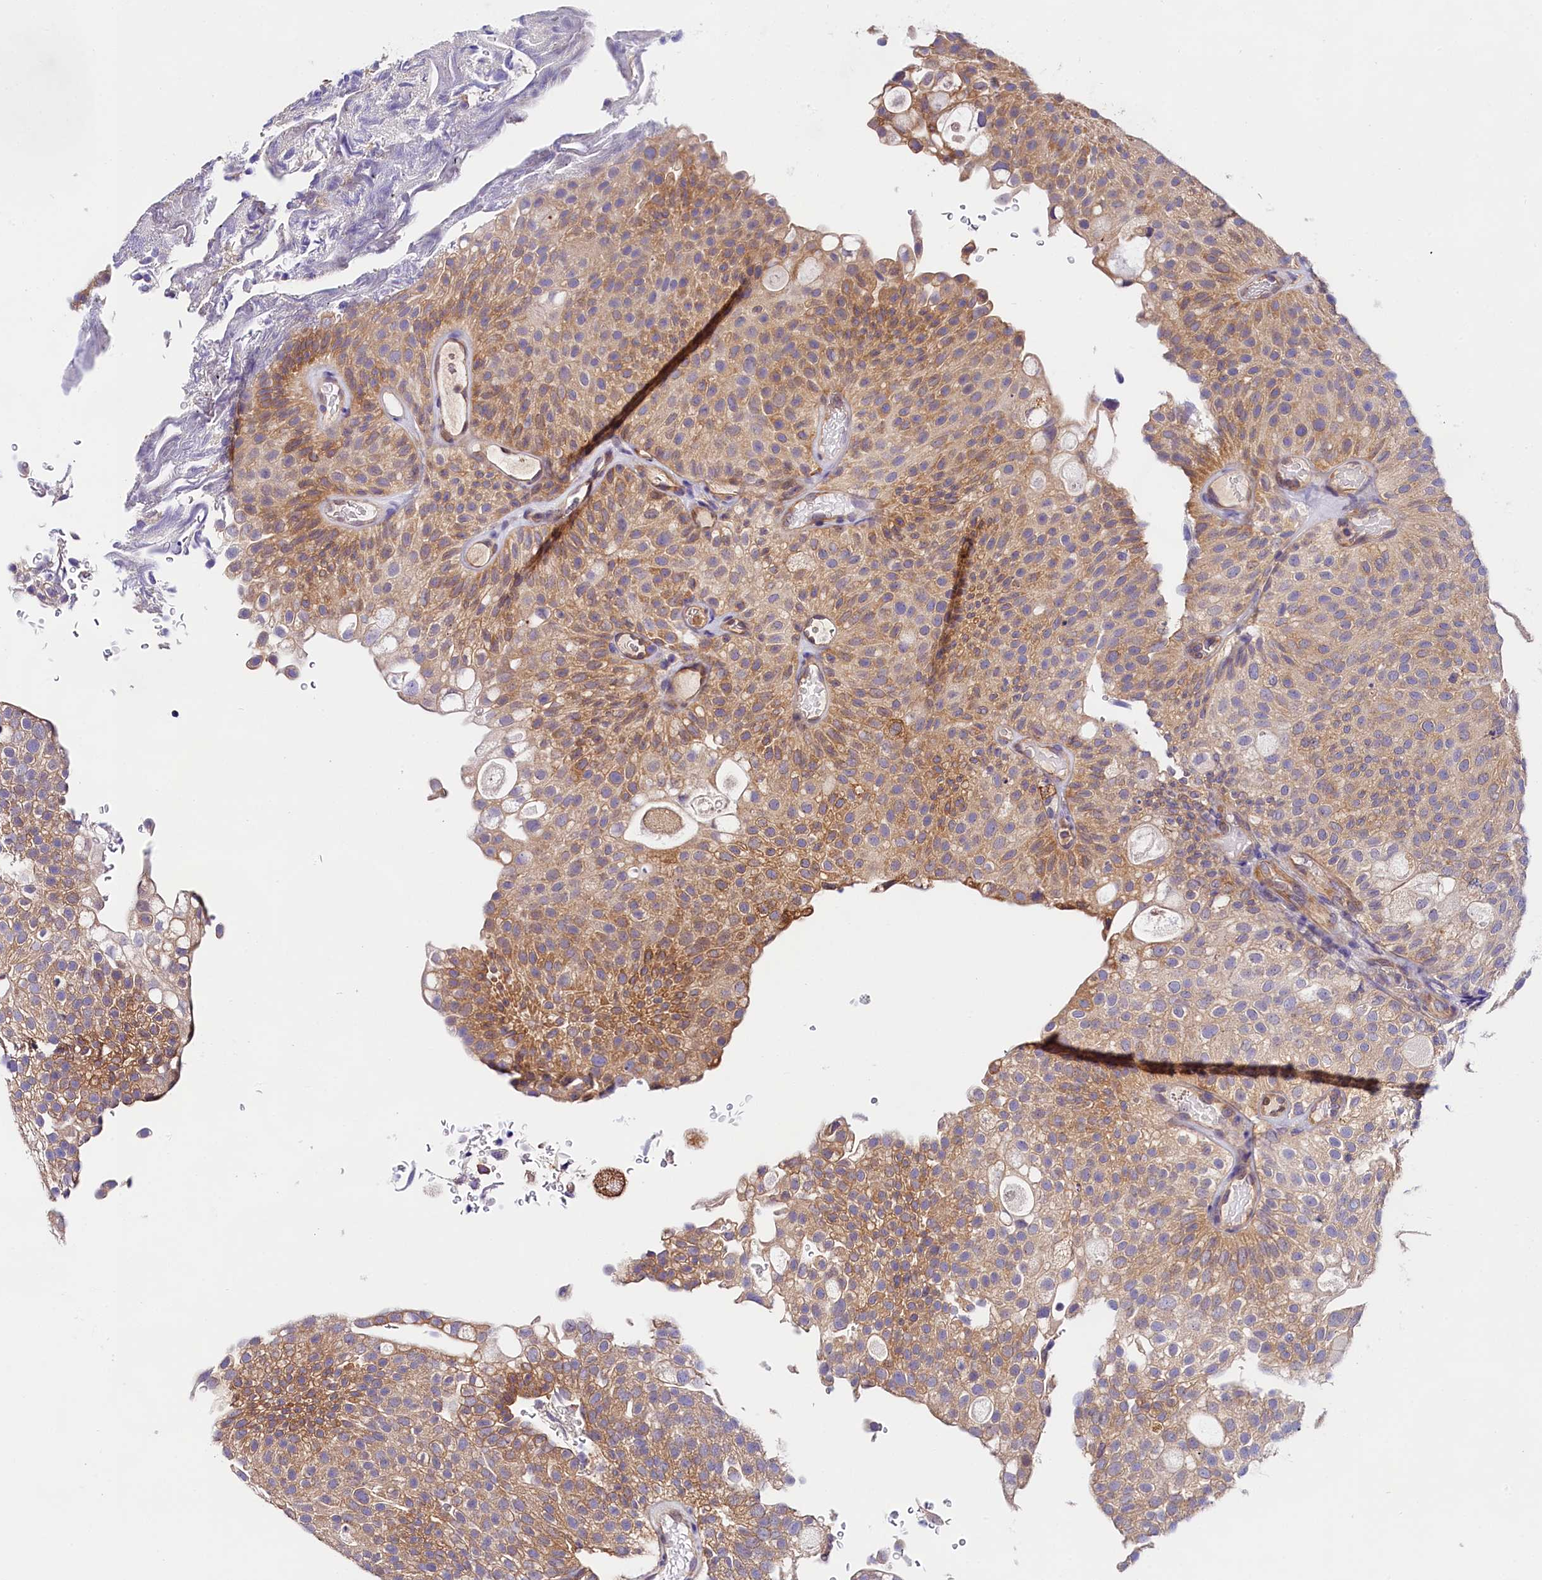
{"staining": {"intensity": "moderate", "quantity": ">75%", "location": "cytoplasmic/membranous"}, "tissue": "urothelial cancer", "cell_type": "Tumor cells", "image_type": "cancer", "snomed": [{"axis": "morphology", "description": "Urothelial carcinoma, Low grade"}, {"axis": "topography", "description": "Urinary bladder"}], "caption": "Immunohistochemical staining of urothelial cancer reveals medium levels of moderate cytoplasmic/membranous expression in approximately >75% of tumor cells.", "gene": "OAS3", "patient": {"sex": "male", "age": 78}}